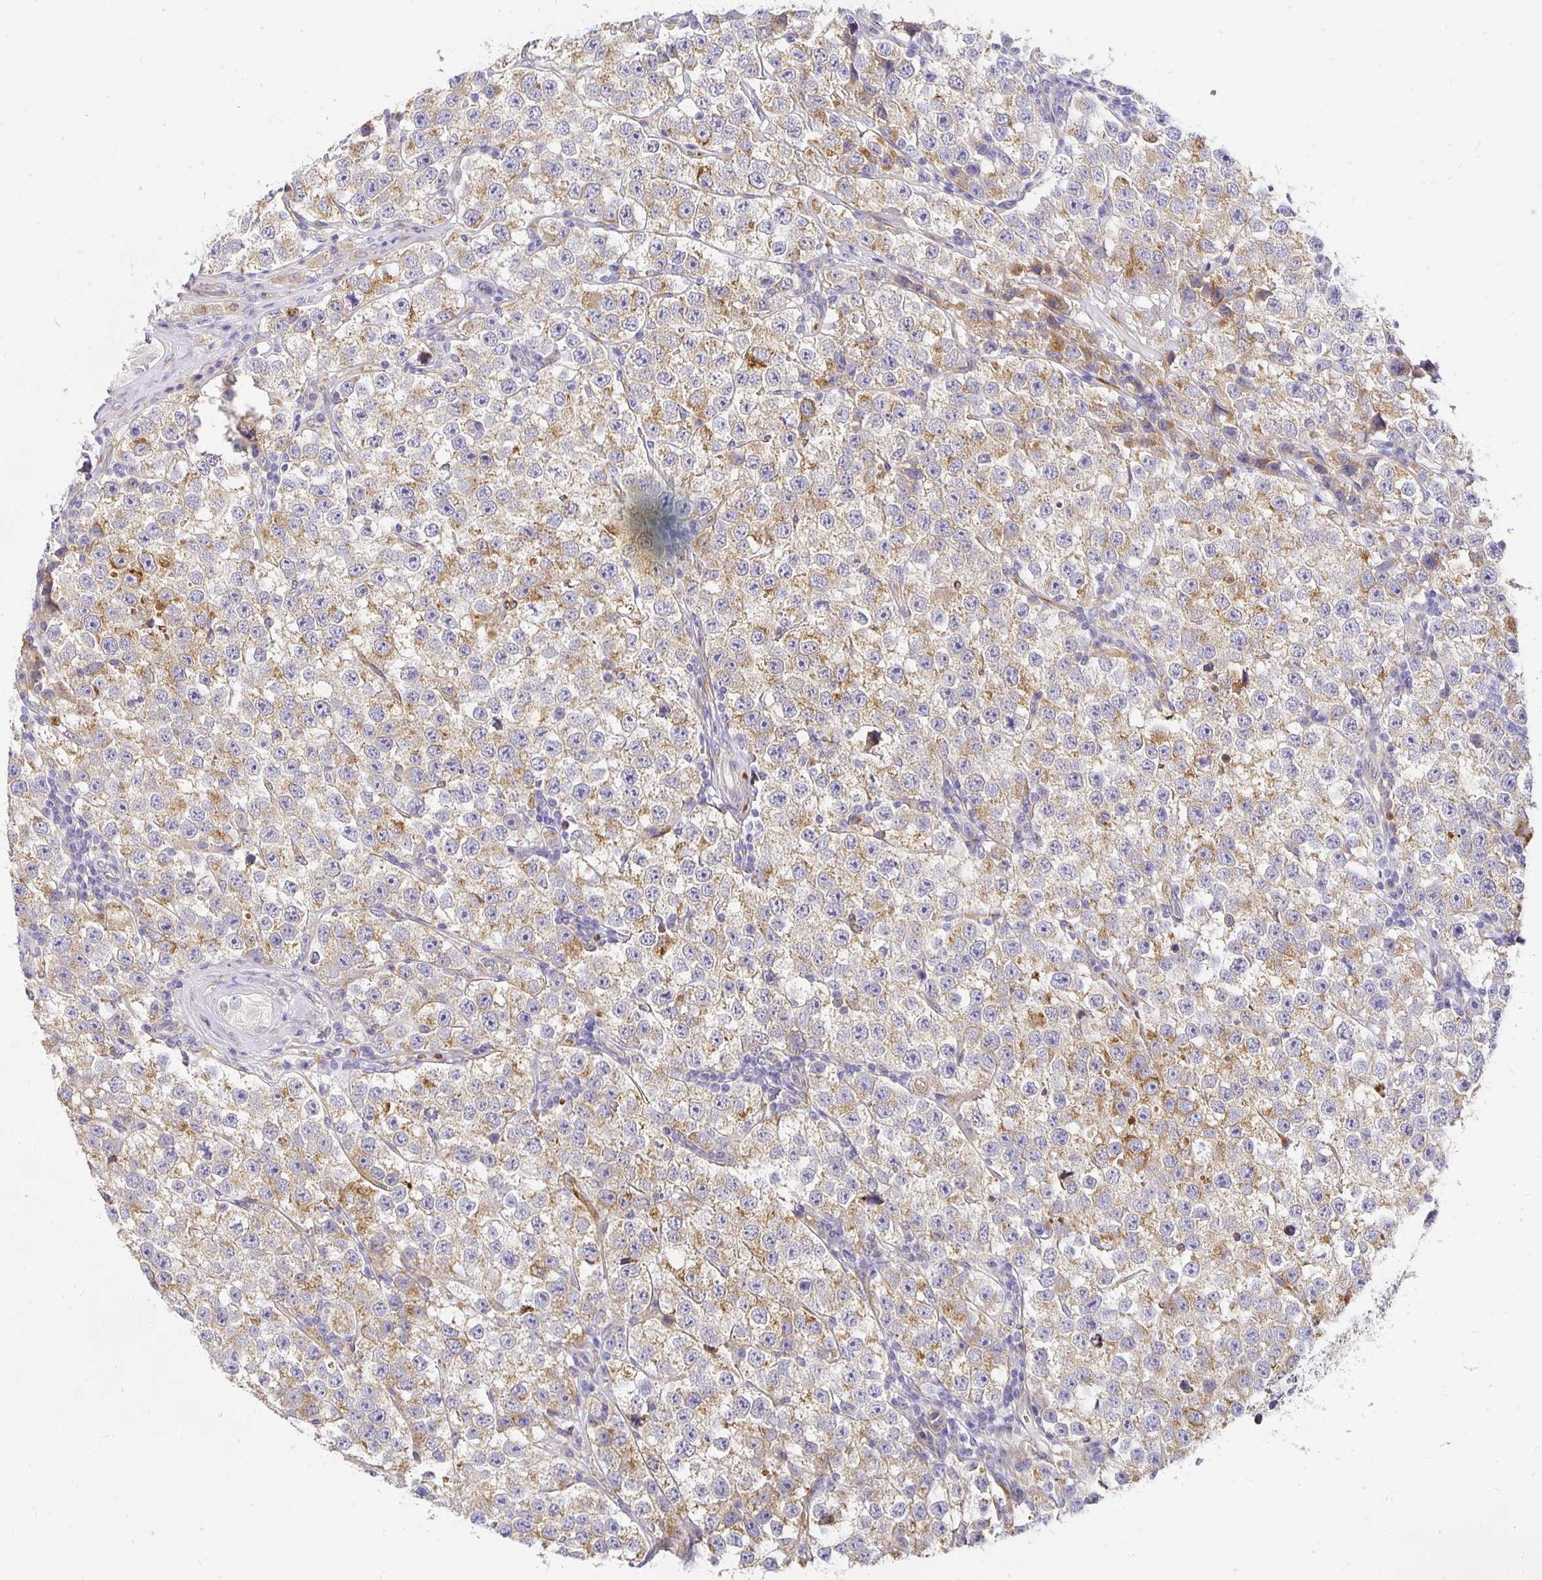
{"staining": {"intensity": "weak", "quantity": "25%-75%", "location": "cytoplasmic/membranous"}, "tissue": "testis cancer", "cell_type": "Tumor cells", "image_type": "cancer", "snomed": [{"axis": "morphology", "description": "Seminoma, NOS"}, {"axis": "topography", "description": "Testis"}], "caption": "Testis cancer was stained to show a protein in brown. There is low levels of weak cytoplasmic/membranous positivity in approximately 25%-75% of tumor cells.", "gene": "PLOD1", "patient": {"sex": "male", "age": 34}}